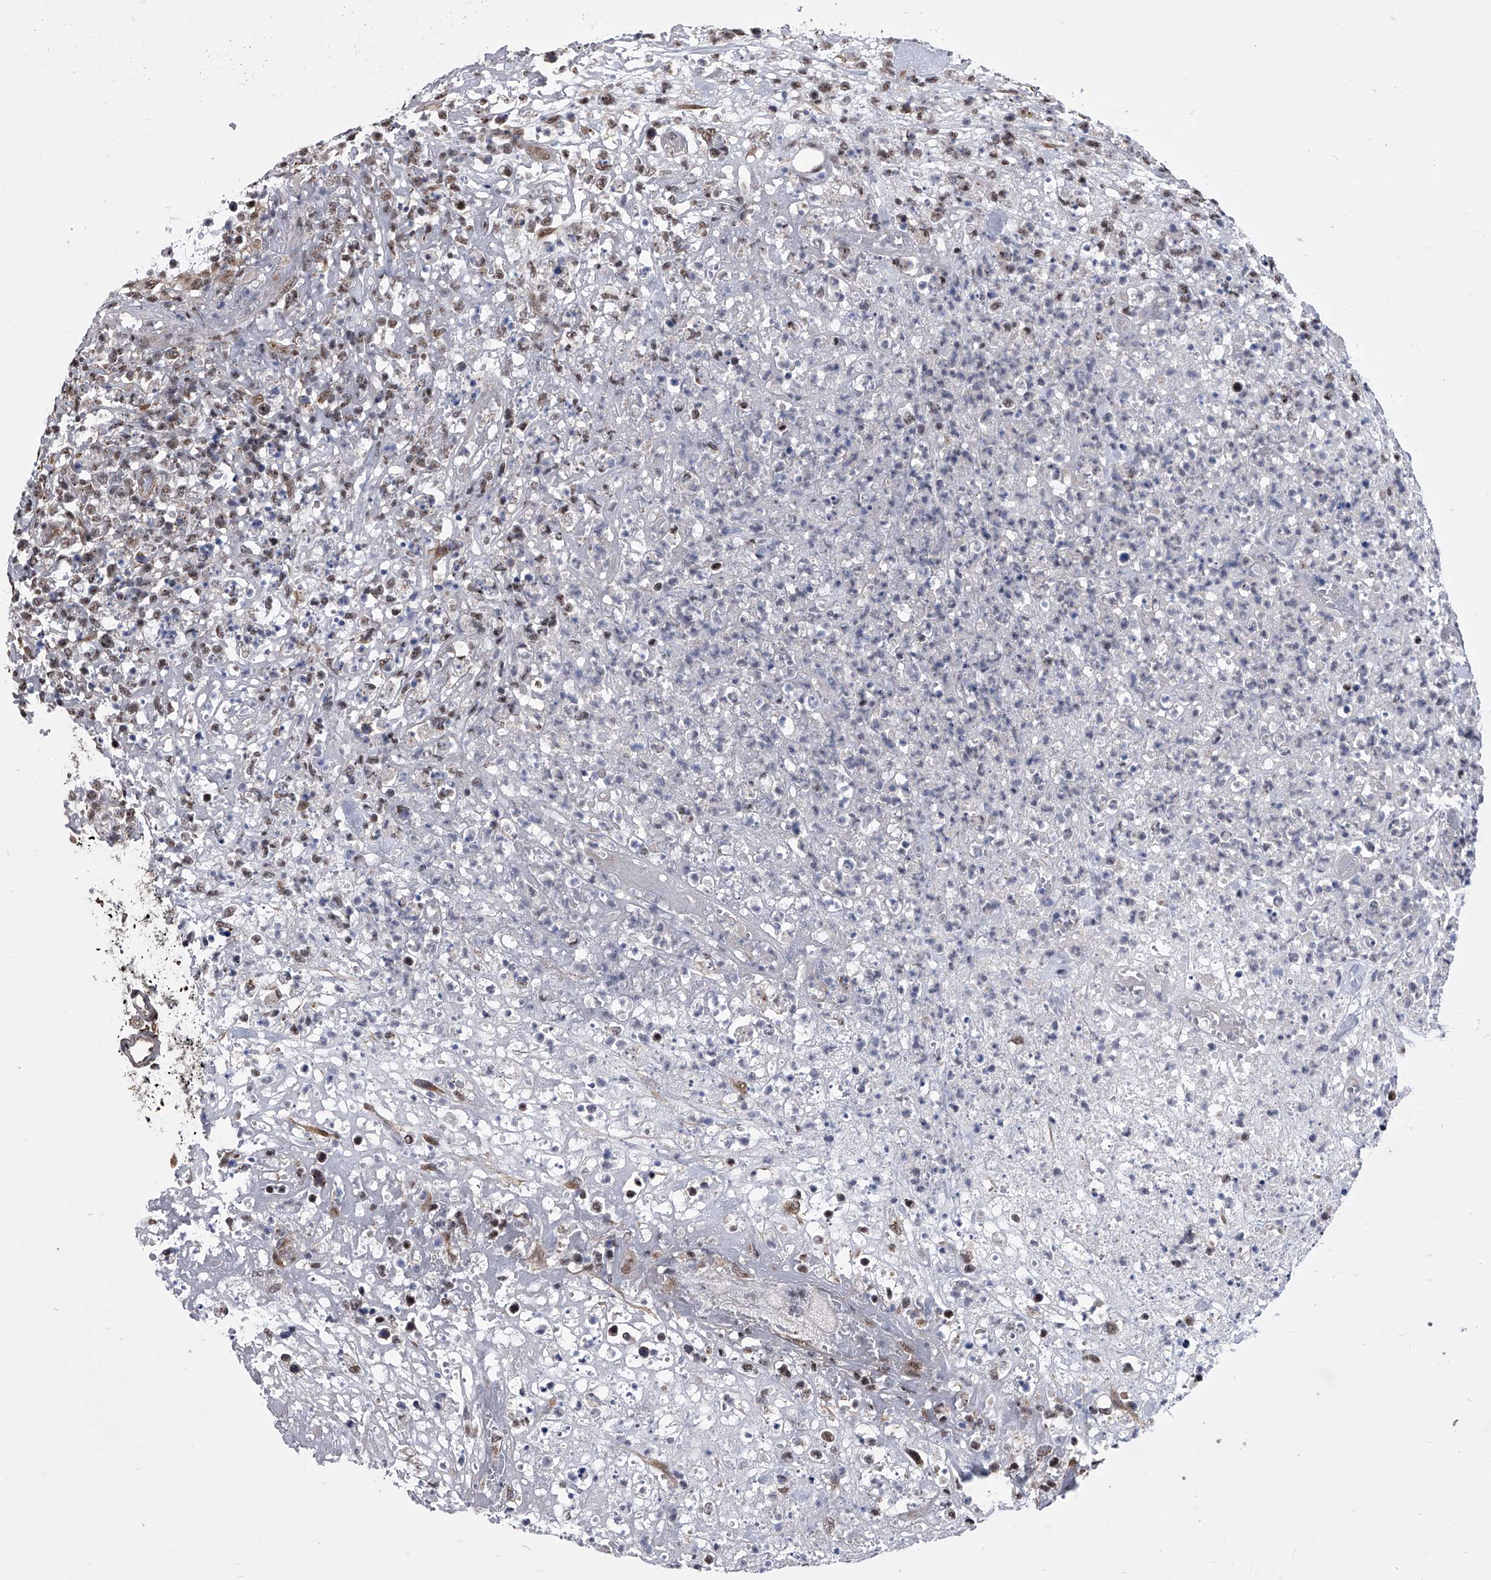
{"staining": {"intensity": "weak", "quantity": "25%-75%", "location": "nuclear"}, "tissue": "lymphoma", "cell_type": "Tumor cells", "image_type": "cancer", "snomed": [{"axis": "morphology", "description": "Malignant lymphoma, non-Hodgkin's type, High grade"}, {"axis": "topography", "description": "Colon"}], "caption": "Tumor cells demonstrate weak nuclear staining in about 25%-75% of cells in lymphoma. (IHC, brightfield microscopy, high magnification).", "gene": "ZNF76", "patient": {"sex": "female", "age": 53}}